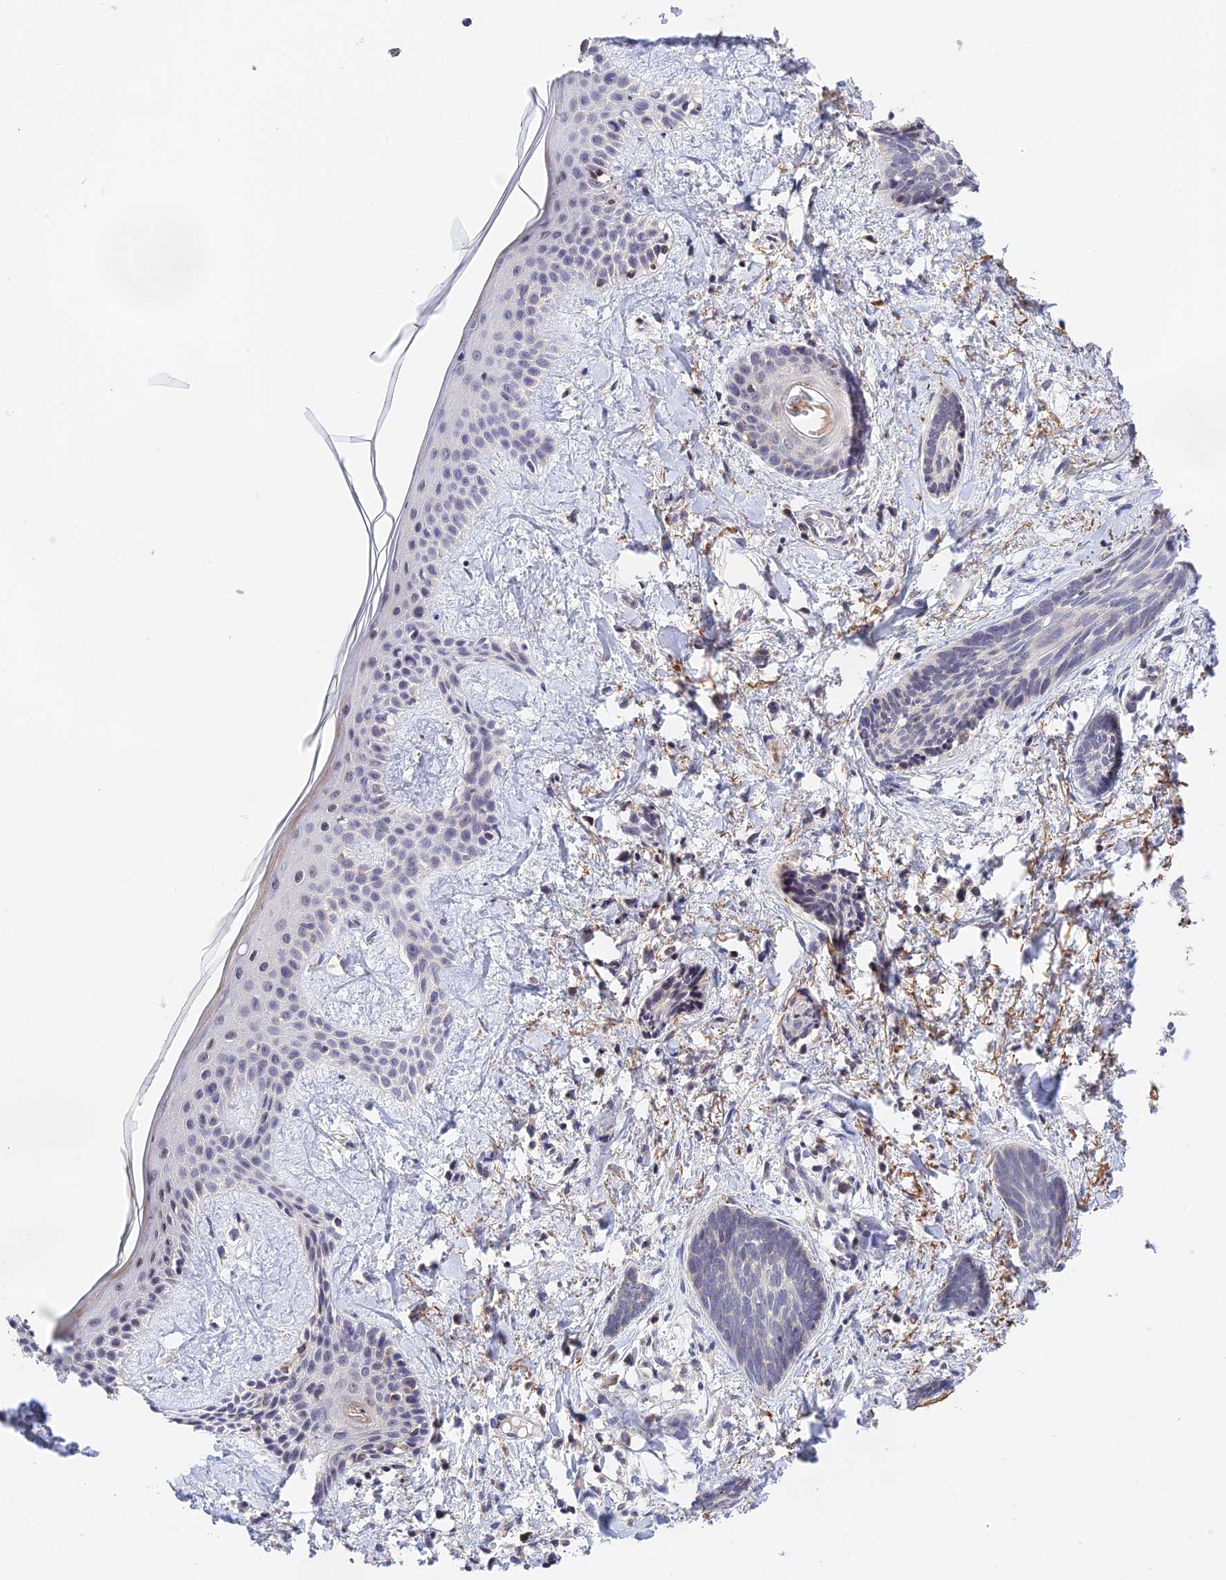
{"staining": {"intensity": "negative", "quantity": "none", "location": "none"}, "tissue": "skin cancer", "cell_type": "Tumor cells", "image_type": "cancer", "snomed": [{"axis": "morphology", "description": "Basal cell carcinoma"}, {"axis": "topography", "description": "Skin"}], "caption": "The immunohistochemistry (IHC) histopathology image has no significant expression in tumor cells of skin cancer (basal cell carcinoma) tissue.", "gene": "PEX16", "patient": {"sex": "female", "age": 81}}